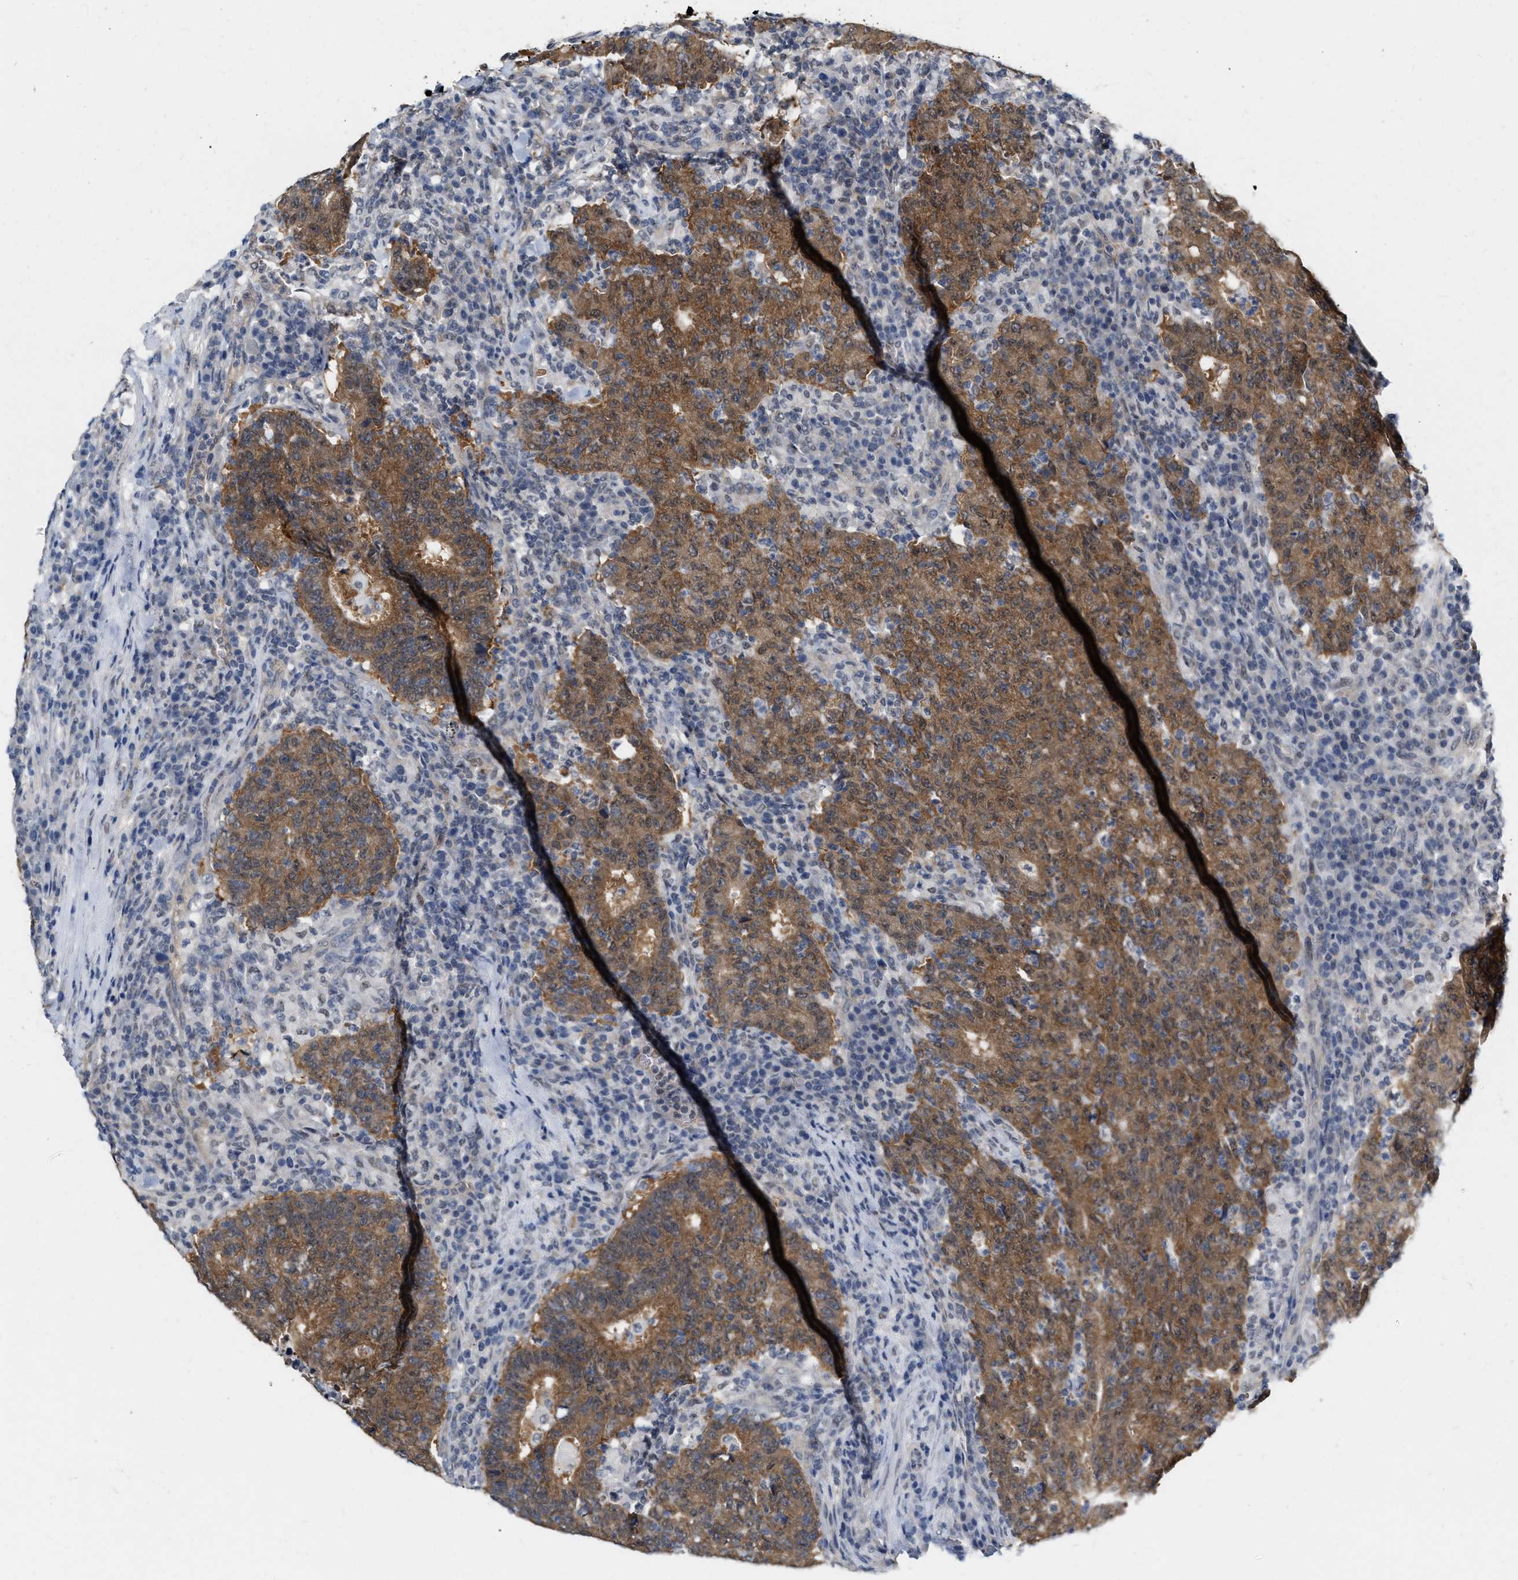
{"staining": {"intensity": "moderate", "quantity": ">75%", "location": "cytoplasmic/membranous"}, "tissue": "colorectal cancer", "cell_type": "Tumor cells", "image_type": "cancer", "snomed": [{"axis": "morphology", "description": "Adenocarcinoma, NOS"}, {"axis": "topography", "description": "Colon"}], "caption": "Immunohistochemical staining of human colorectal cancer reveals moderate cytoplasmic/membranous protein staining in about >75% of tumor cells. Nuclei are stained in blue.", "gene": "RUVBL1", "patient": {"sex": "female", "age": 75}}